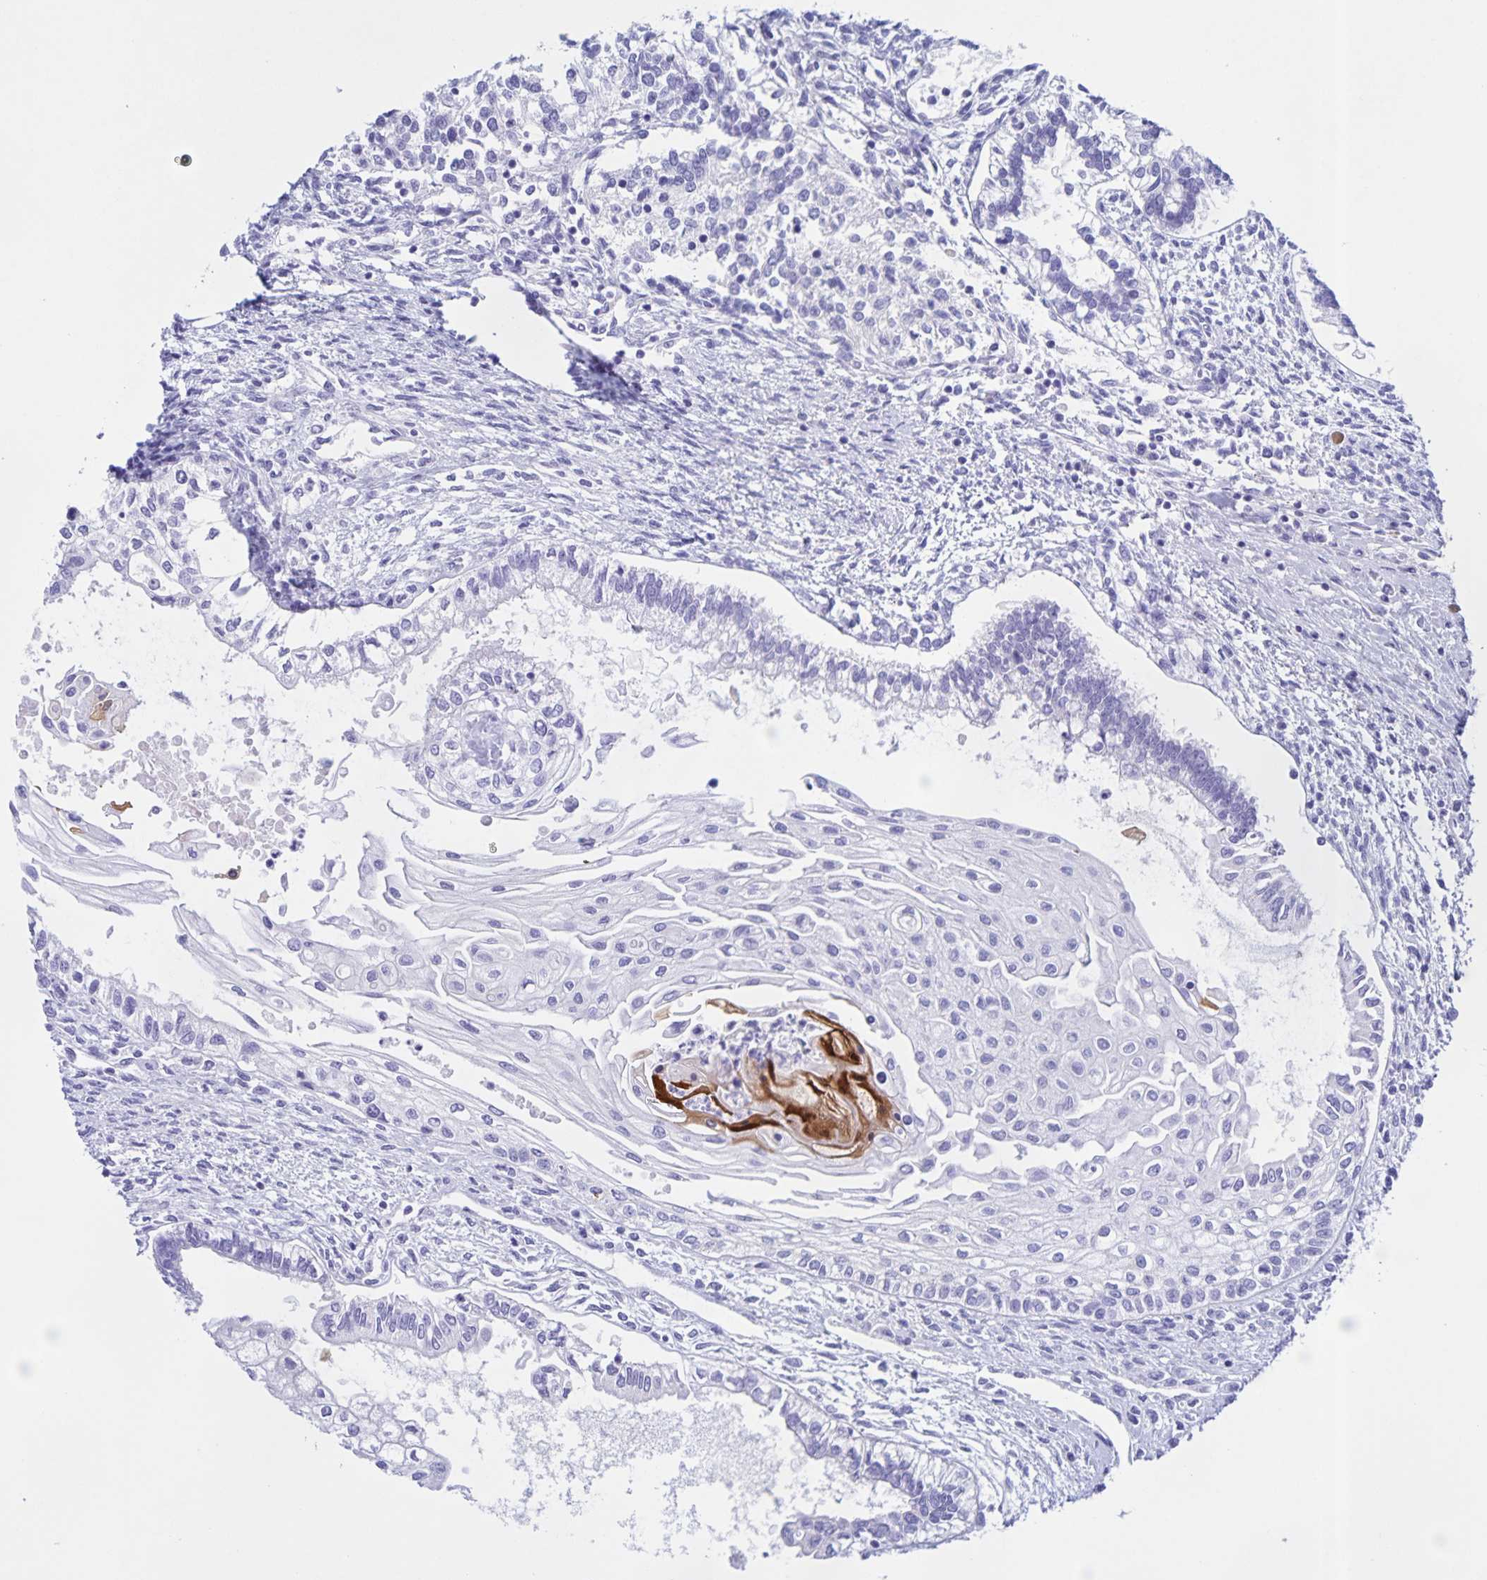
{"staining": {"intensity": "negative", "quantity": "none", "location": "none"}, "tissue": "testis cancer", "cell_type": "Tumor cells", "image_type": "cancer", "snomed": [{"axis": "morphology", "description": "Carcinoma, Embryonal, NOS"}, {"axis": "topography", "description": "Testis"}], "caption": "IHC of embryonal carcinoma (testis) shows no staining in tumor cells.", "gene": "TGIF2LX", "patient": {"sex": "male", "age": 37}}